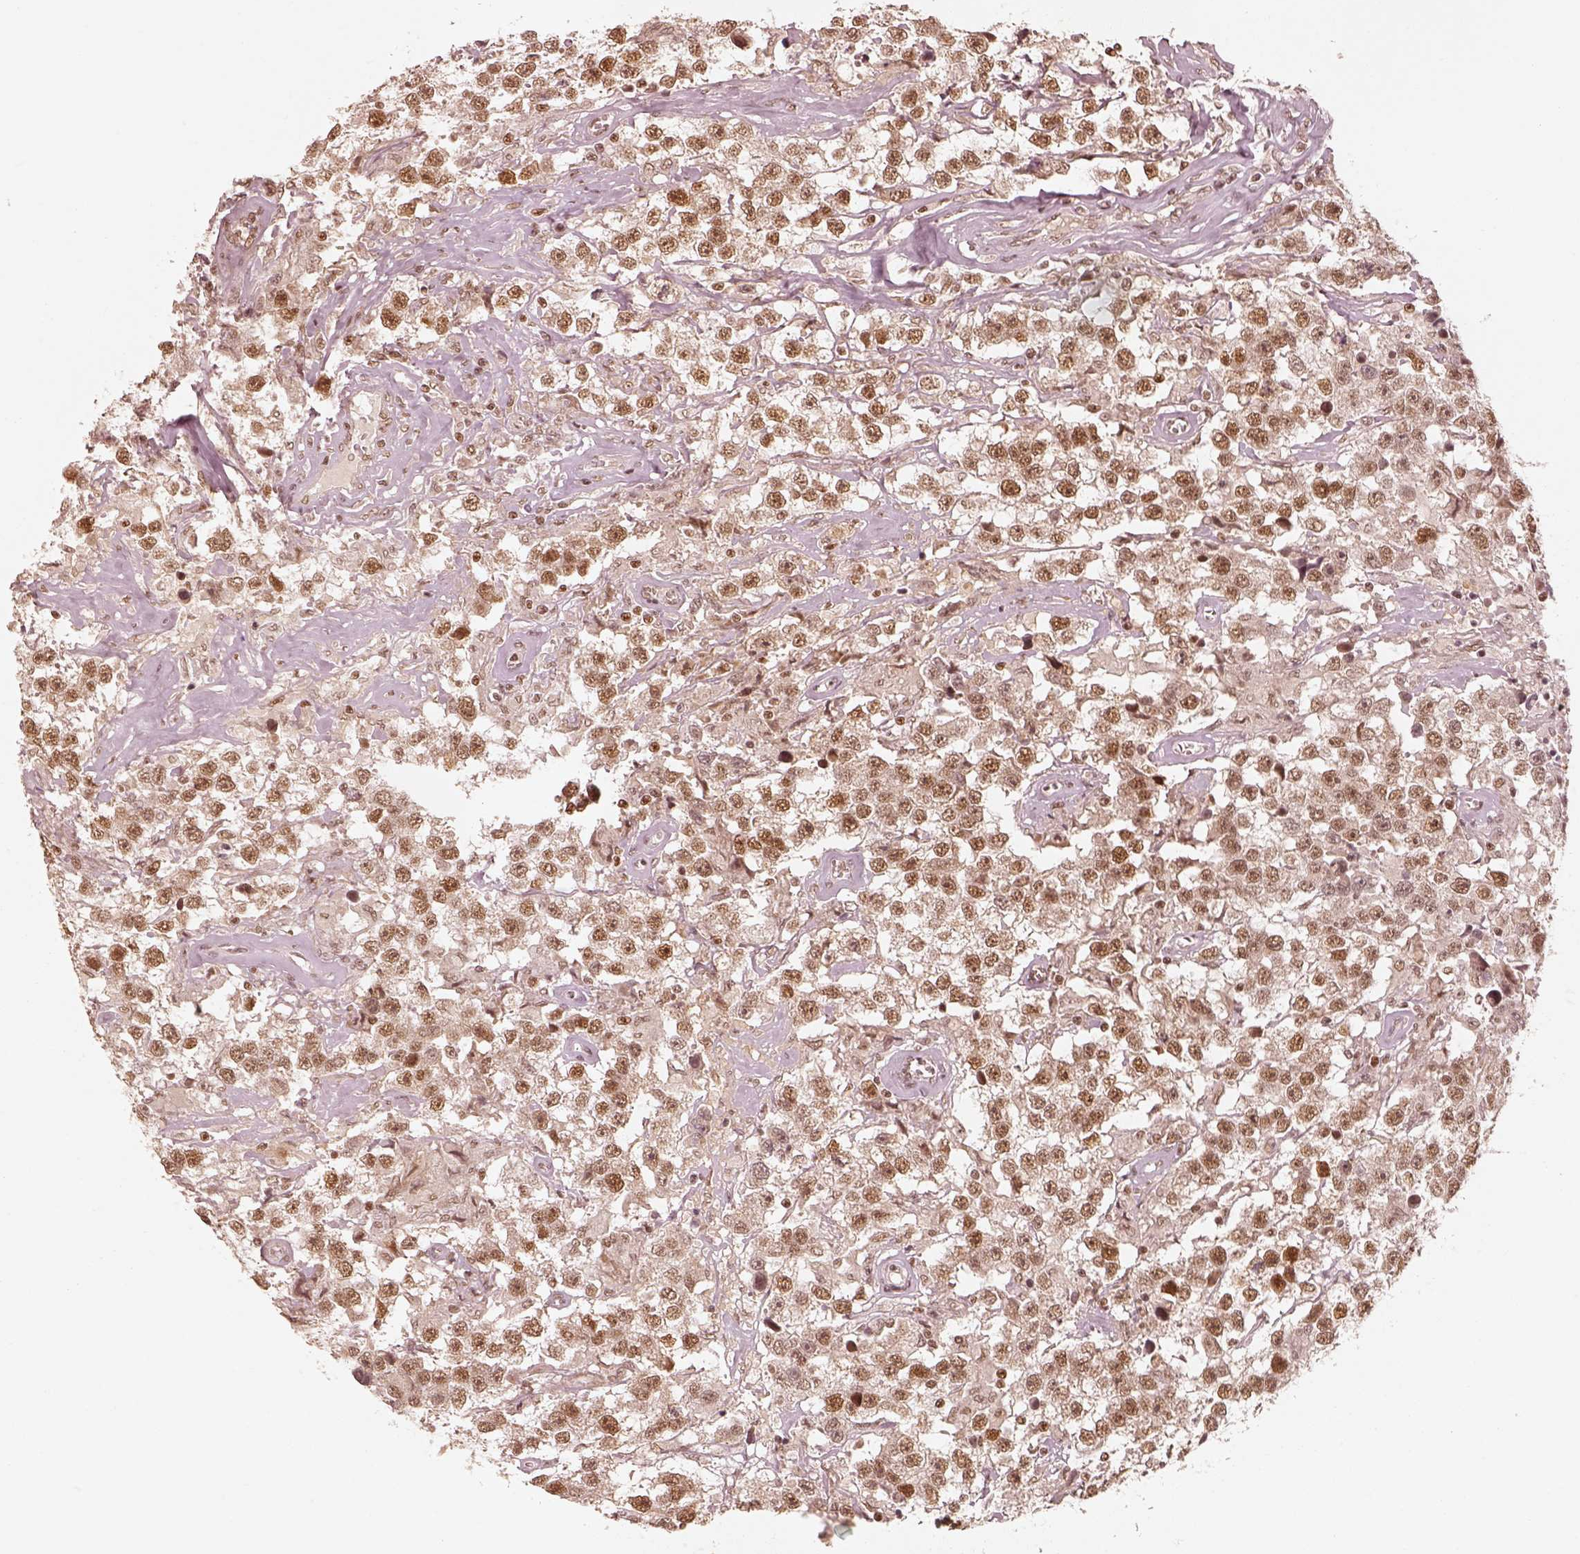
{"staining": {"intensity": "moderate", "quantity": ">75%", "location": "nuclear"}, "tissue": "testis cancer", "cell_type": "Tumor cells", "image_type": "cancer", "snomed": [{"axis": "morphology", "description": "Seminoma, NOS"}, {"axis": "topography", "description": "Testis"}], "caption": "Seminoma (testis) stained for a protein demonstrates moderate nuclear positivity in tumor cells.", "gene": "GMEB2", "patient": {"sex": "male", "age": 43}}